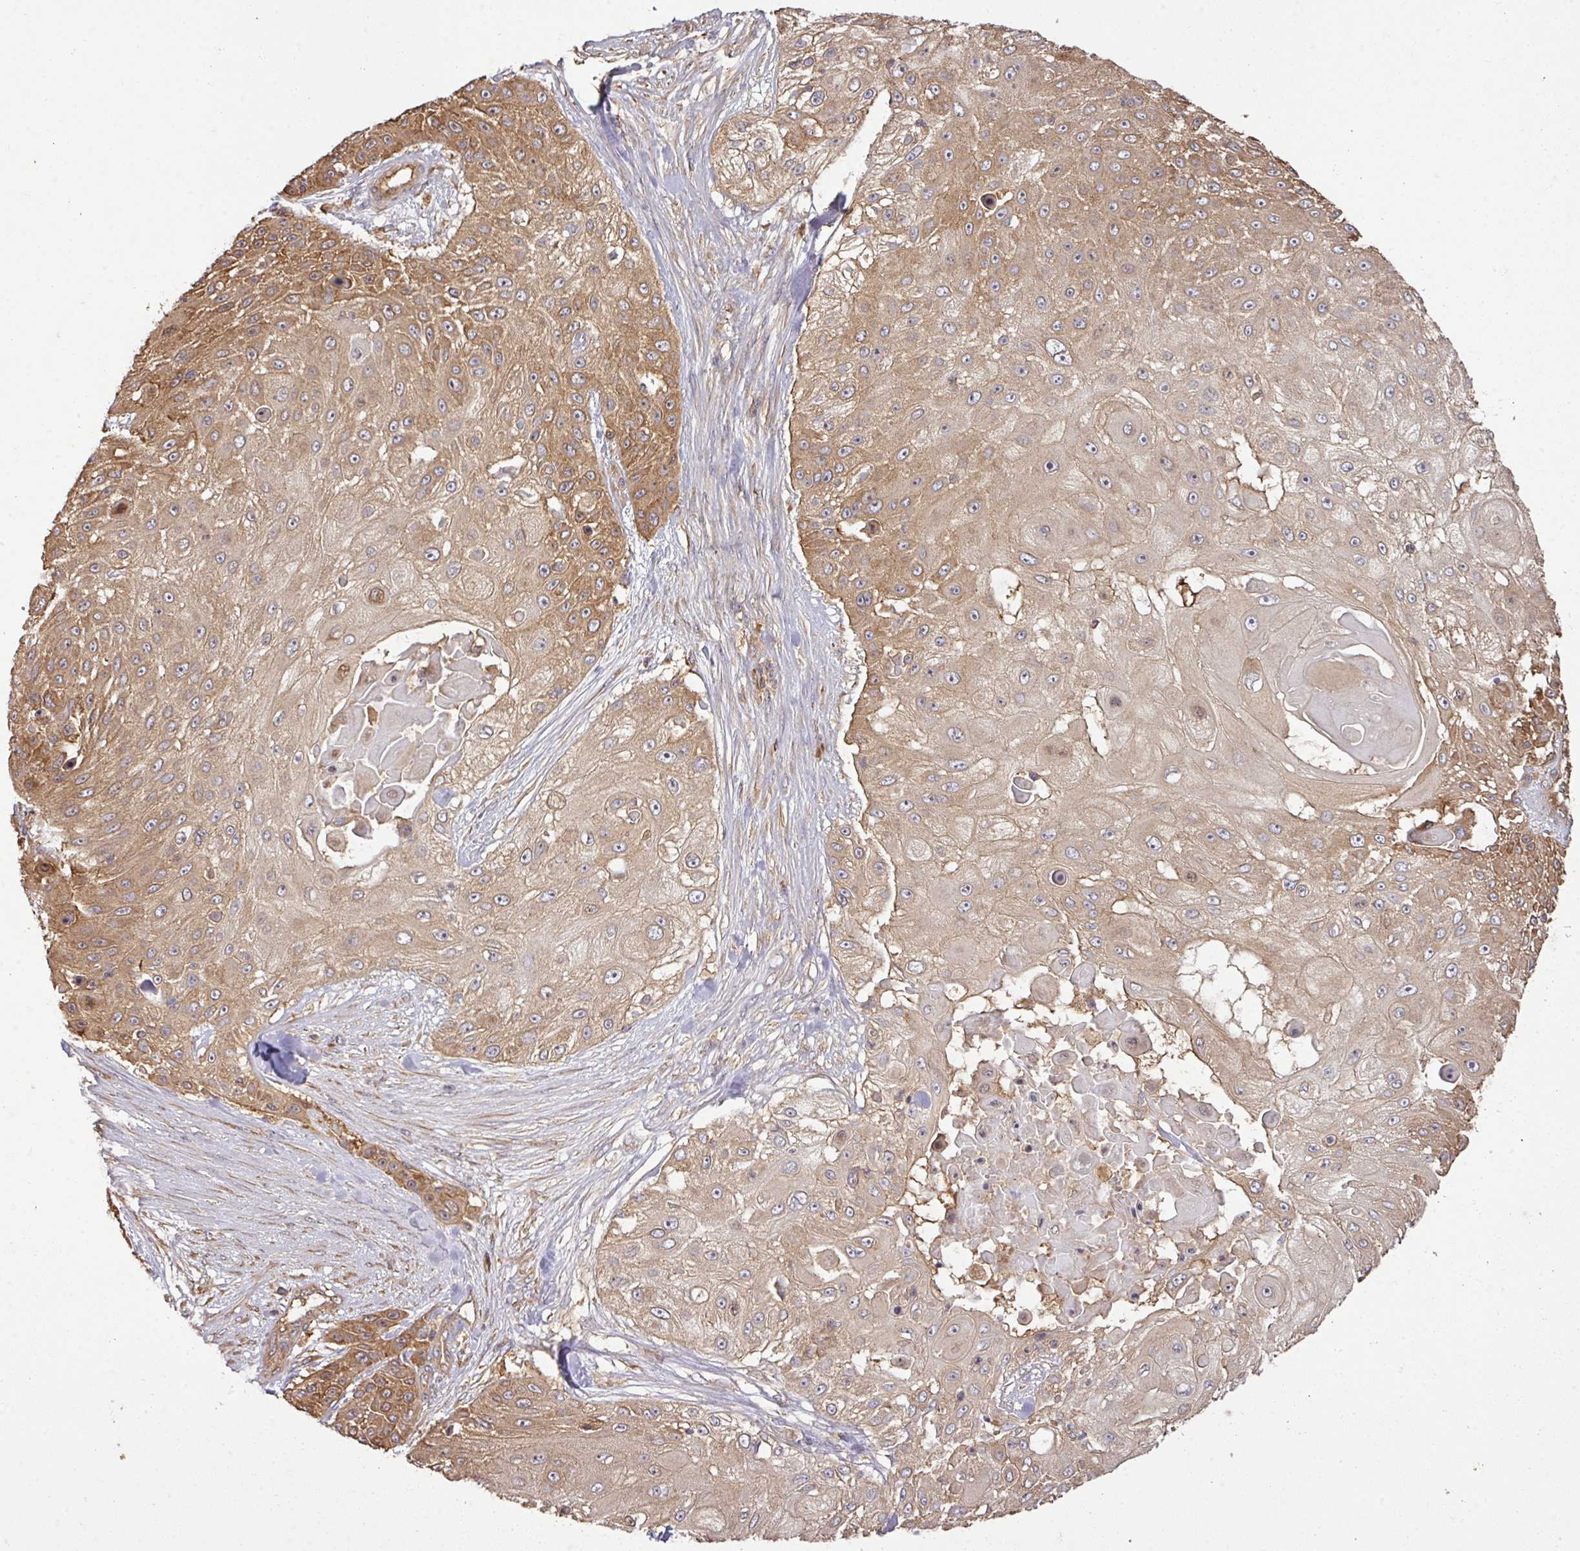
{"staining": {"intensity": "strong", "quantity": "25%-75%", "location": "cytoplasmic/membranous"}, "tissue": "skin cancer", "cell_type": "Tumor cells", "image_type": "cancer", "snomed": [{"axis": "morphology", "description": "Squamous cell carcinoma, NOS"}, {"axis": "topography", "description": "Skin"}], "caption": "Skin cancer tissue reveals strong cytoplasmic/membranous positivity in approximately 25%-75% of tumor cells, visualized by immunohistochemistry. (brown staining indicates protein expression, while blue staining denotes nuclei).", "gene": "GSPT1", "patient": {"sex": "female", "age": 86}}